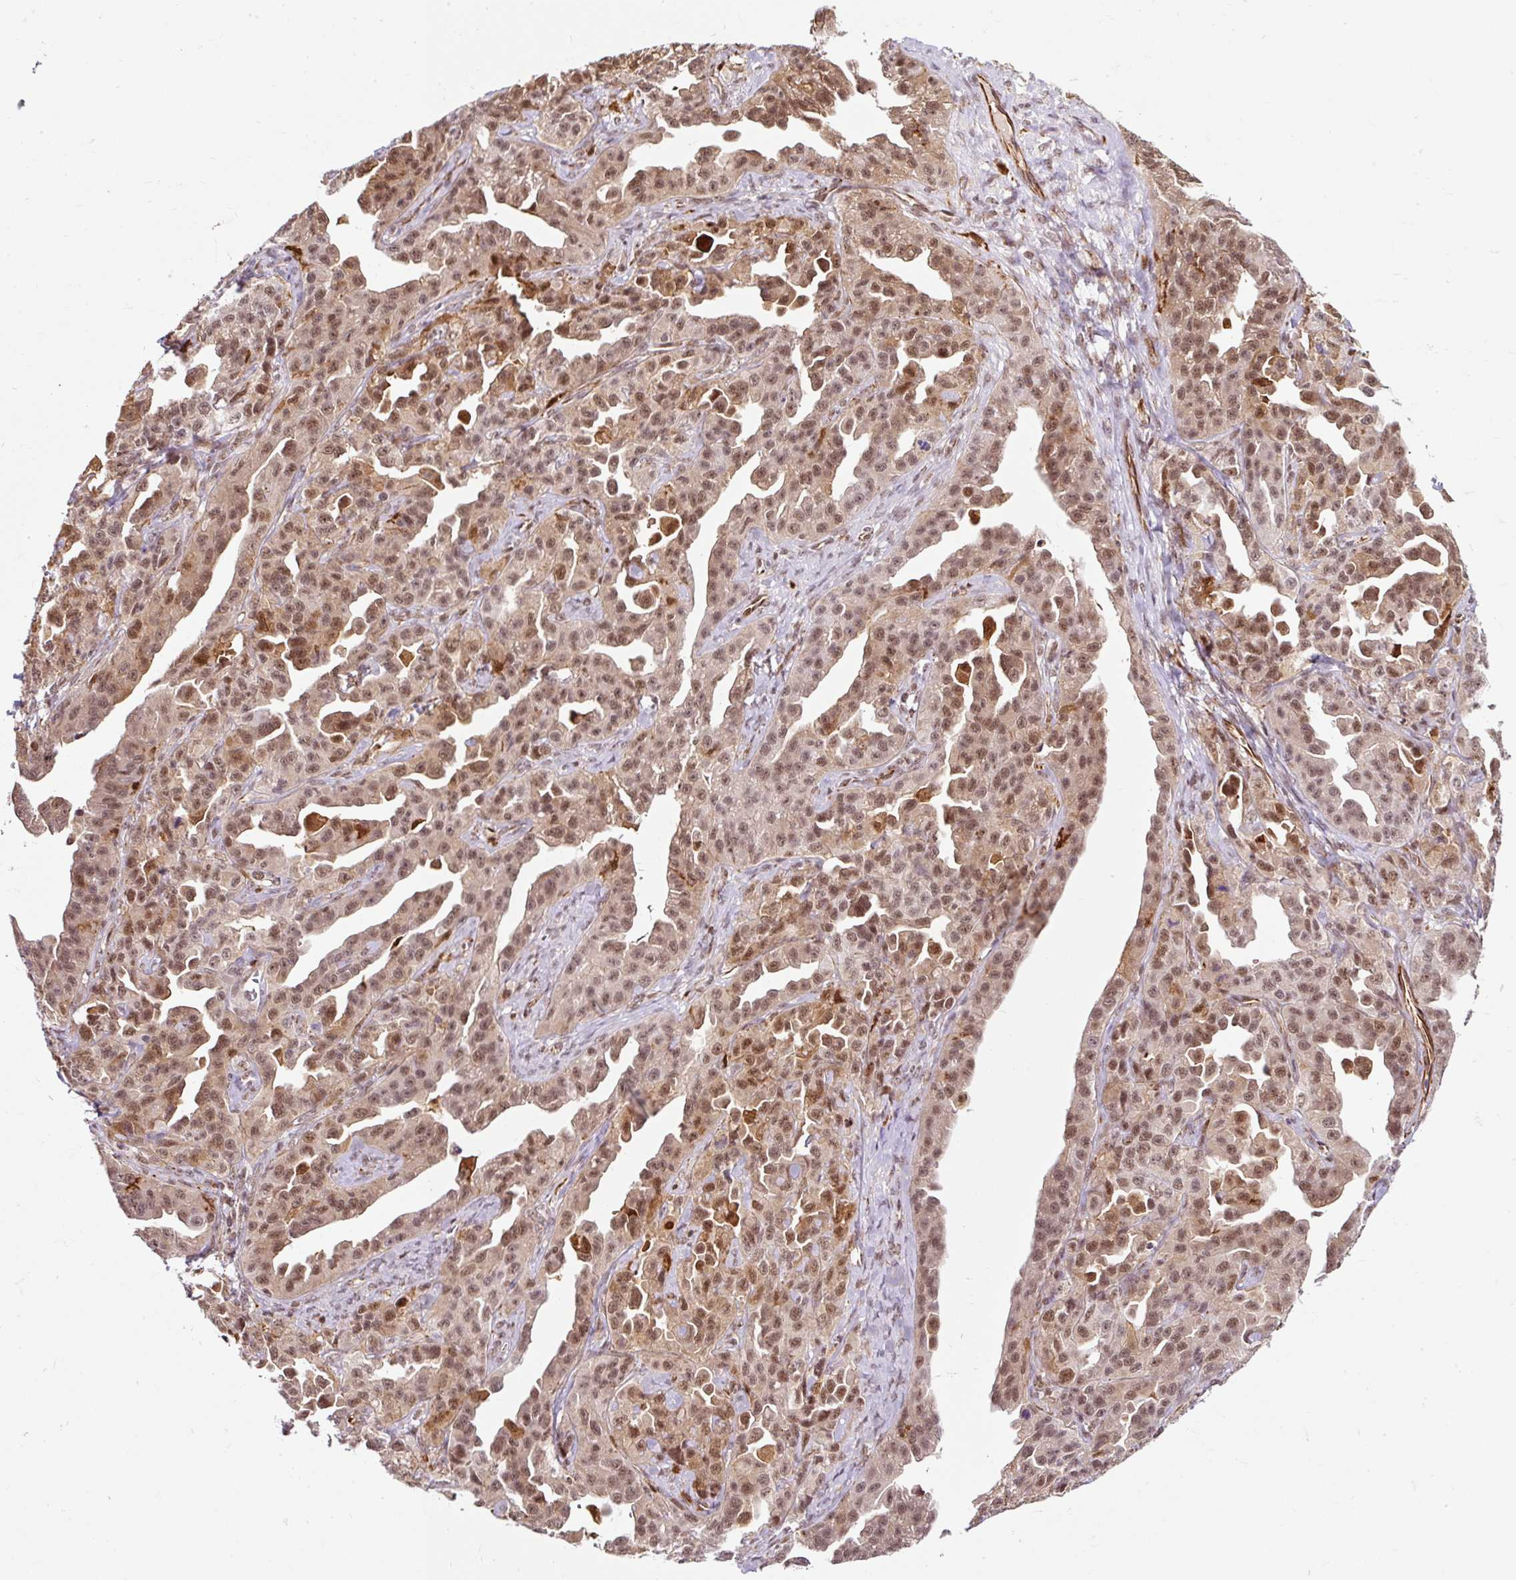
{"staining": {"intensity": "moderate", "quantity": ">75%", "location": "nuclear"}, "tissue": "ovarian cancer", "cell_type": "Tumor cells", "image_type": "cancer", "snomed": [{"axis": "morphology", "description": "Cystadenocarcinoma, serous, NOS"}, {"axis": "topography", "description": "Ovary"}], "caption": "Ovarian cancer tissue shows moderate nuclear positivity in approximately >75% of tumor cells", "gene": "LUC7L2", "patient": {"sex": "female", "age": 75}}